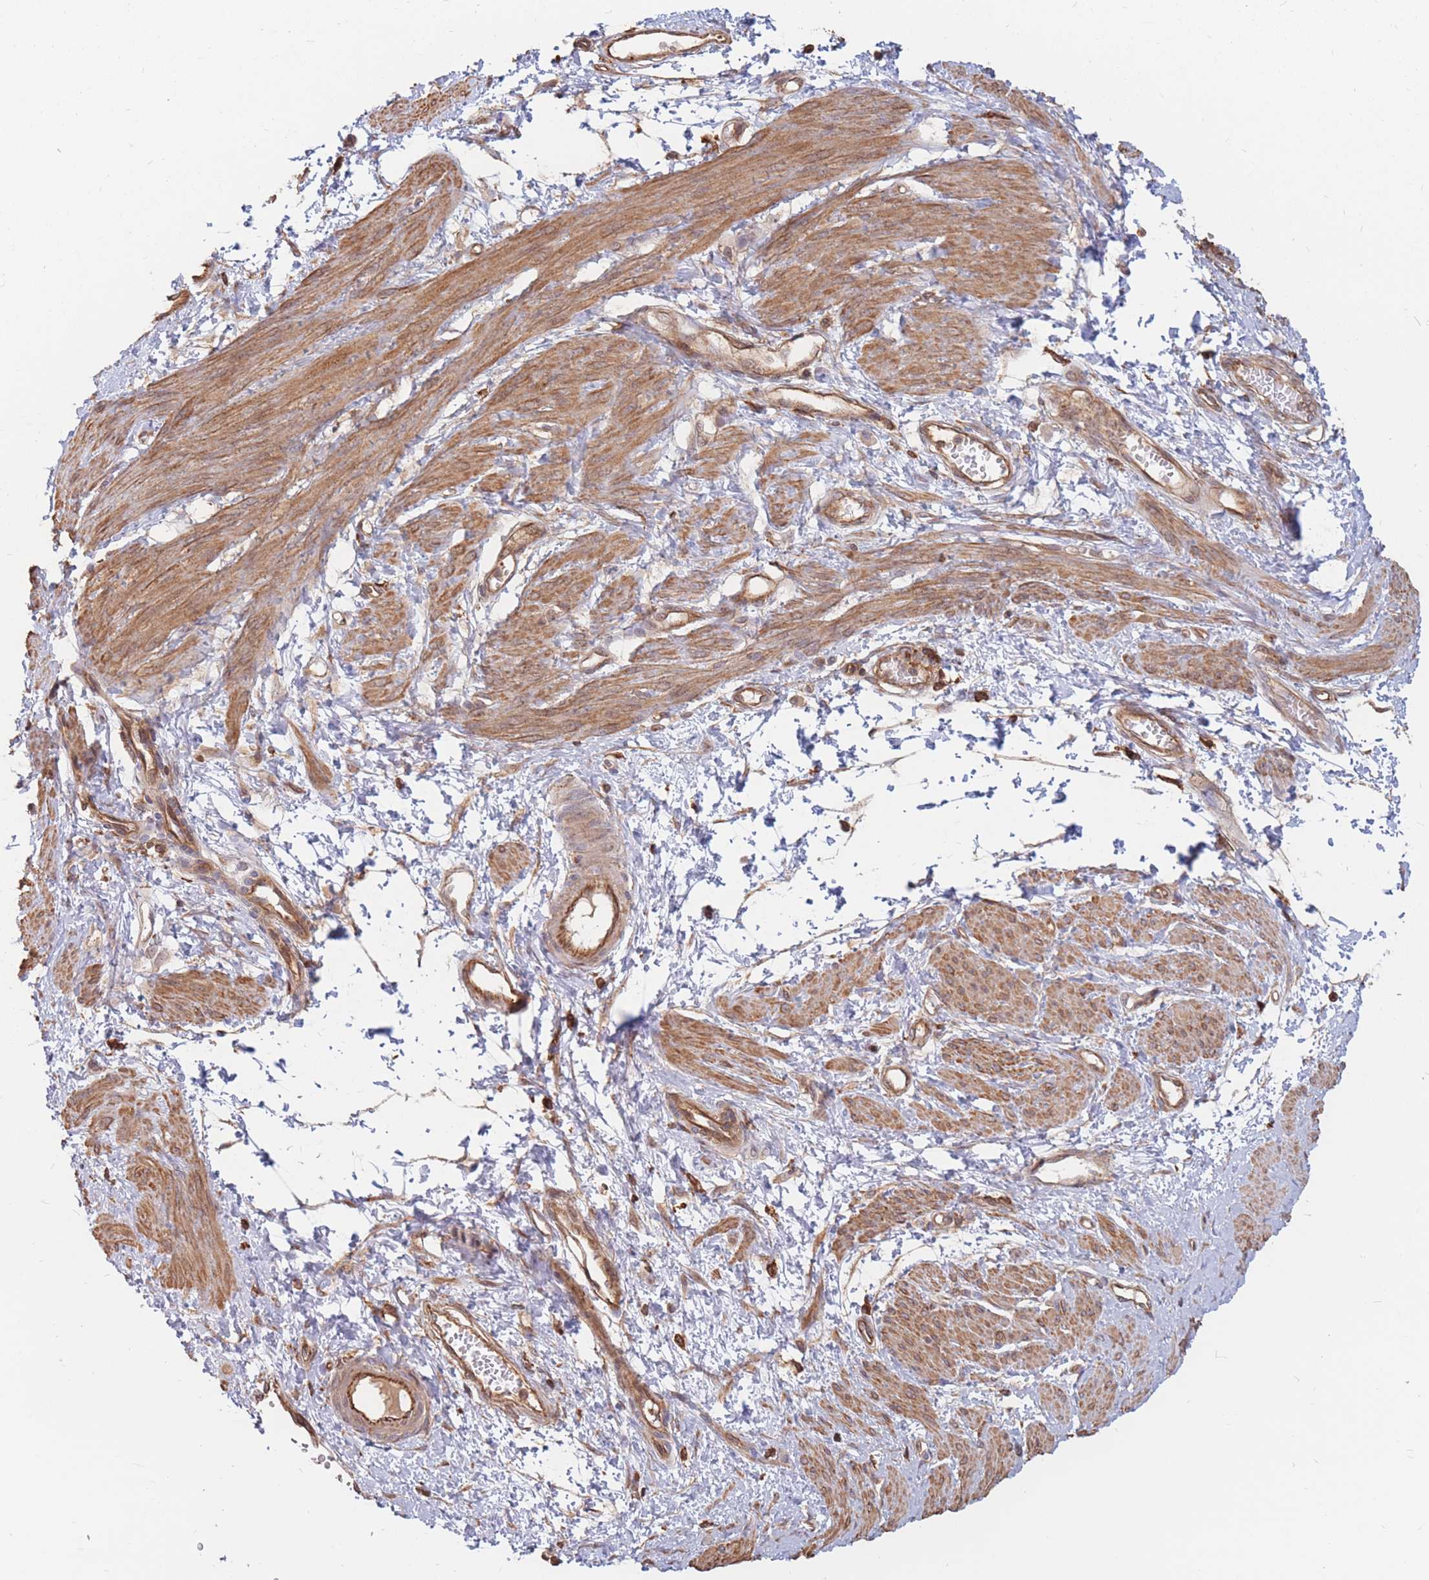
{"staining": {"intensity": "moderate", "quantity": ">75%", "location": "cytoplasmic/membranous"}, "tissue": "smooth muscle", "cell_type": "Smooth muscle cells", "image_type": "normal", "snomed": [{"axis": "morphology", "description": "Normal tissue, NOS"}, {"axis": "topography", "description": "Smooth muscle"}, {"axis": "topography", "description": "Uterus"}], "caption": "Immunohistochemistry (IHC) (DAB) staining of normal human smooth muscle exhibits moderate cytoplasmic/membranous protein positivity in about >75% of smooth muscle cells. (IHC, brightfield microscopy, high magnification).", "gene": "RASSF2", "patient": {"sex": "female", "age": 39}}